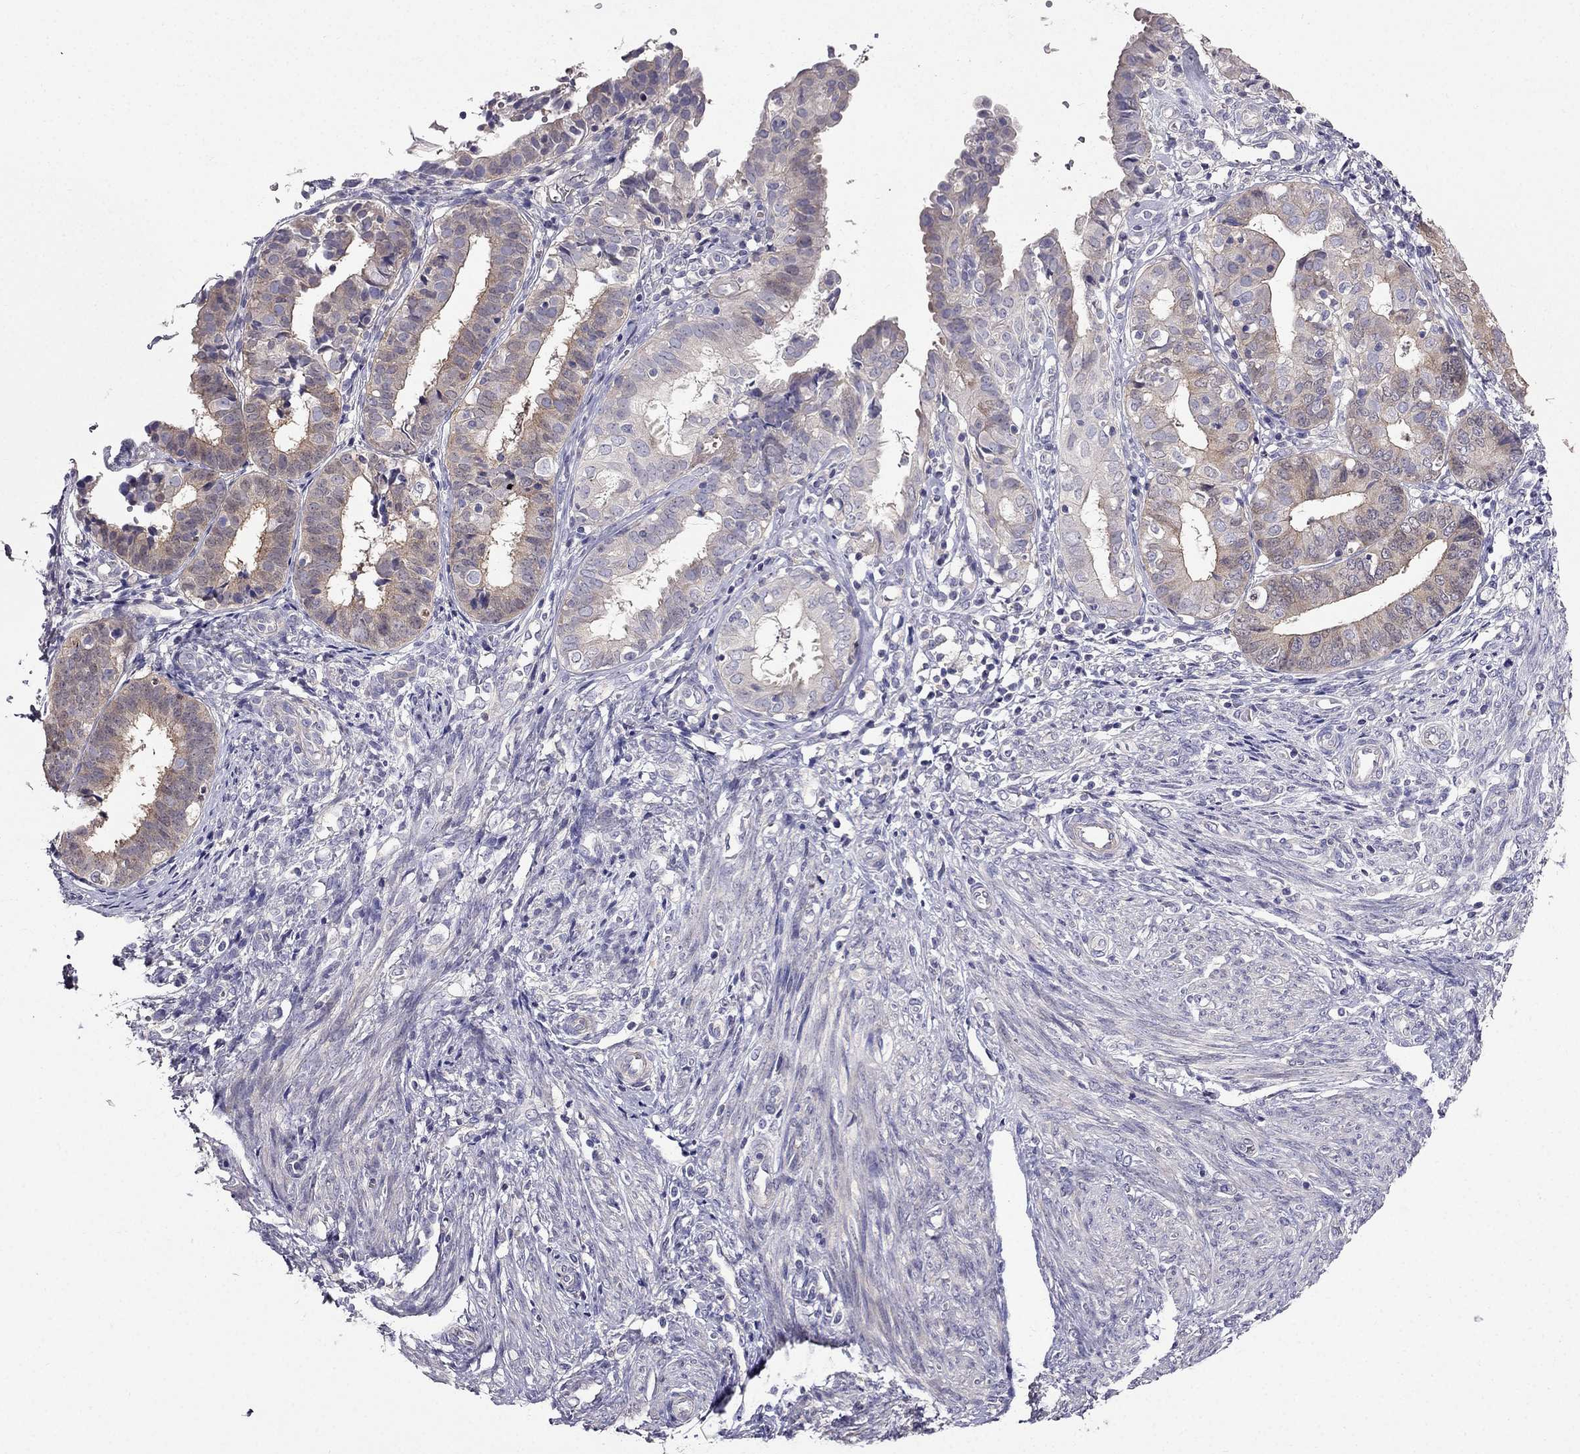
{"staining": {"intensity": "moderate", "quantity": "<25%", "location": "cytoplasmic/membranous"}, "tissue": "endometrial cancer", "cell_type": "Tumor cells", "image_type": "cancer", "snomed": [{"axis": "morphology", "description": "Adenocarcinoma, NOS"}, {"axis": "topography", "description": "Endometrium"}], "caption": "Endometrial cancer (adenocarcinoma) tissue shows moderate cytoplasmic/membranous positivity in approximately <25% of tumor cells, visualized by immunohistochemistry. (IHC, brightfield microscopy, high magnification).", "gene": "AS3MT", "patient": {"sex": "female", "age": 68}}